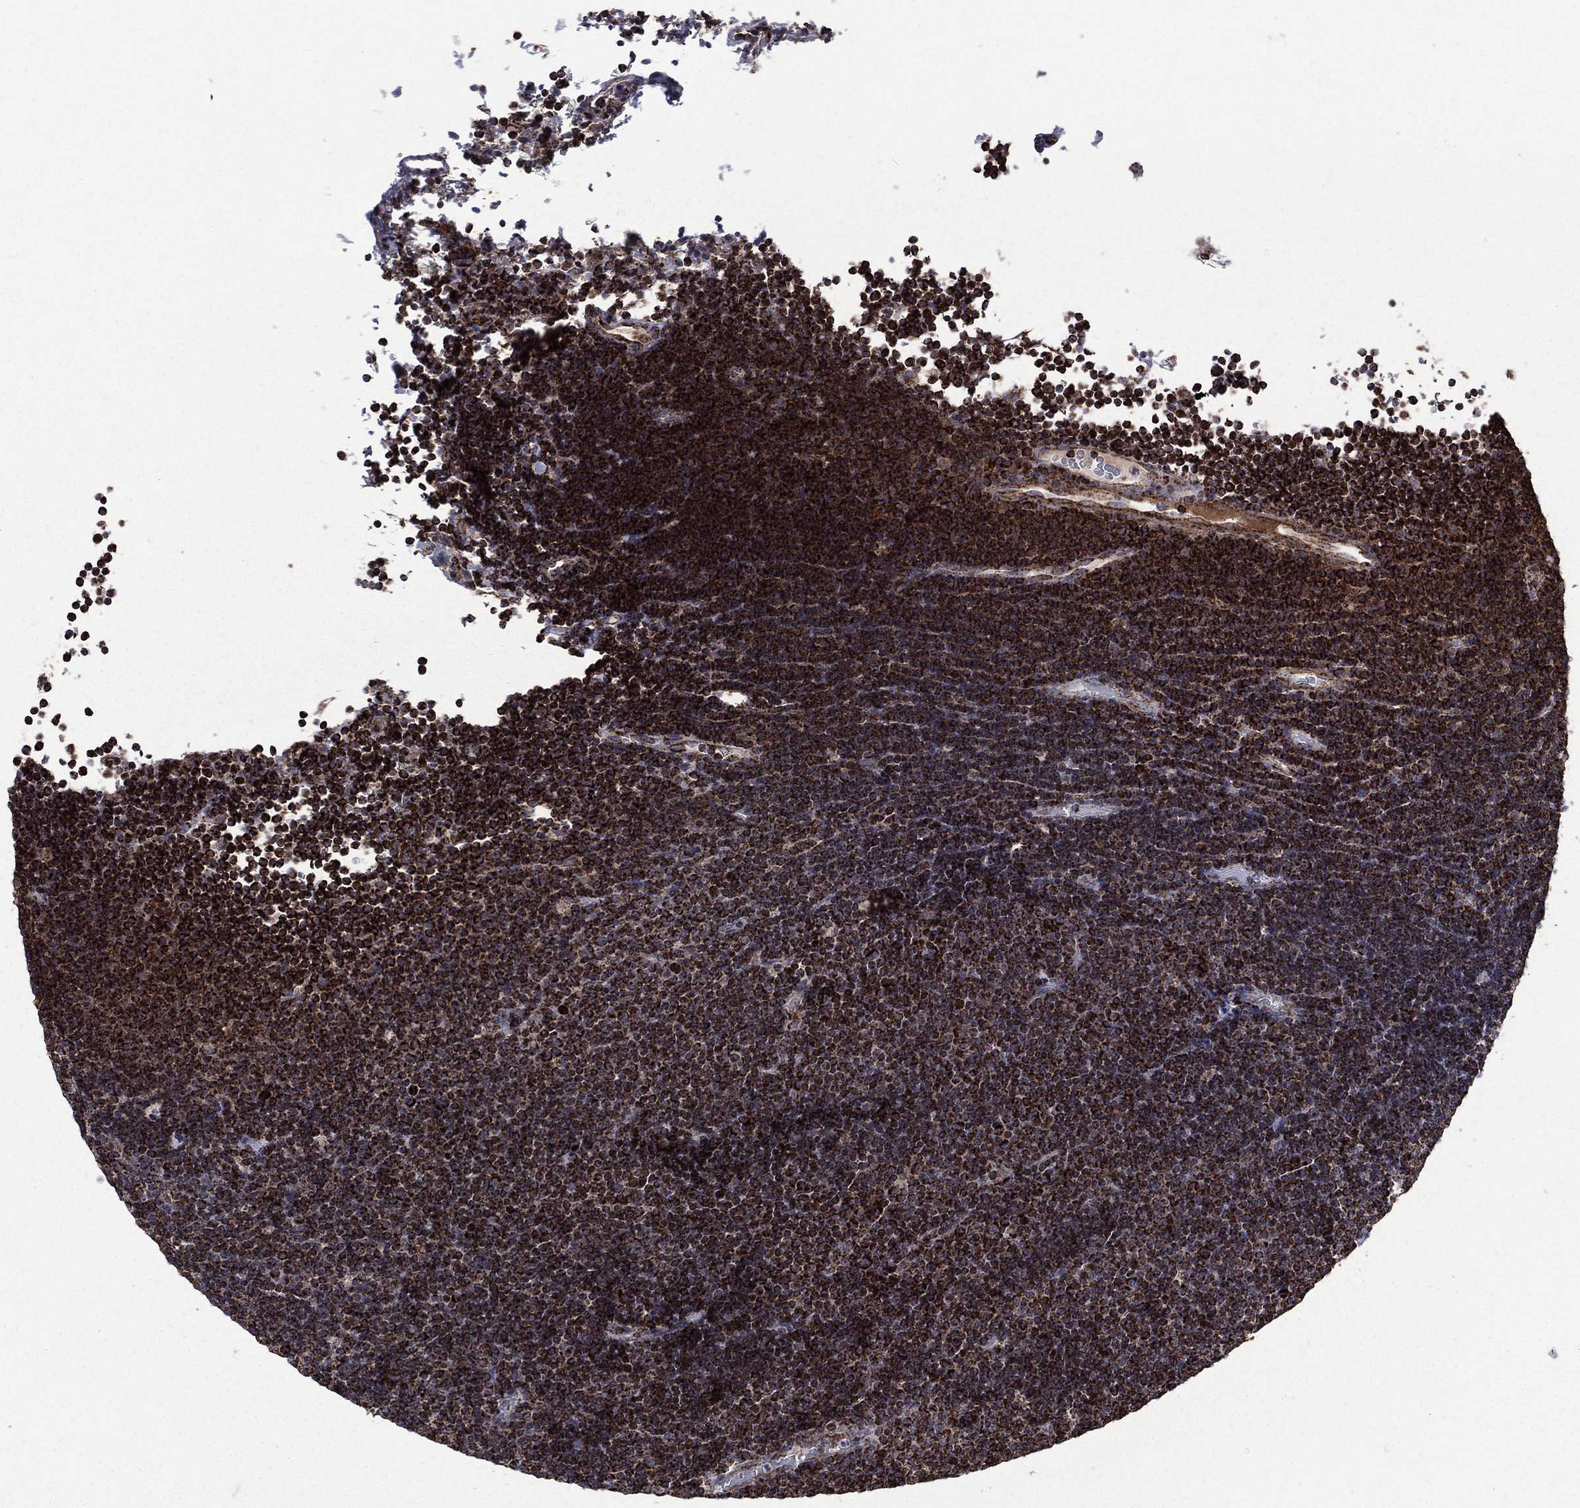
{"staining": {"intensity": "strong", "quantity": ">75%", "location": "cytoplasmic/membranous"}, "tissue": "lymphoma", "cell_type": "Tumor cells", "image_type": "cancer", "snomed": [{"axis": "morphology", "description": "Malignant lymphoma, non-Hodgkin's type, Low grade"}, {"axis": "topography", "description": "Brain"}], "caption": "Human low-grade malignant lymphoma, non-Hodgkin's type stained for a protein (brown) exhibits strong cytoplasmic/membranous positive staining in approximately >75% of tumor cells.", "gene": "GOT2", "patient": {"sex": "female", "age": 66}}